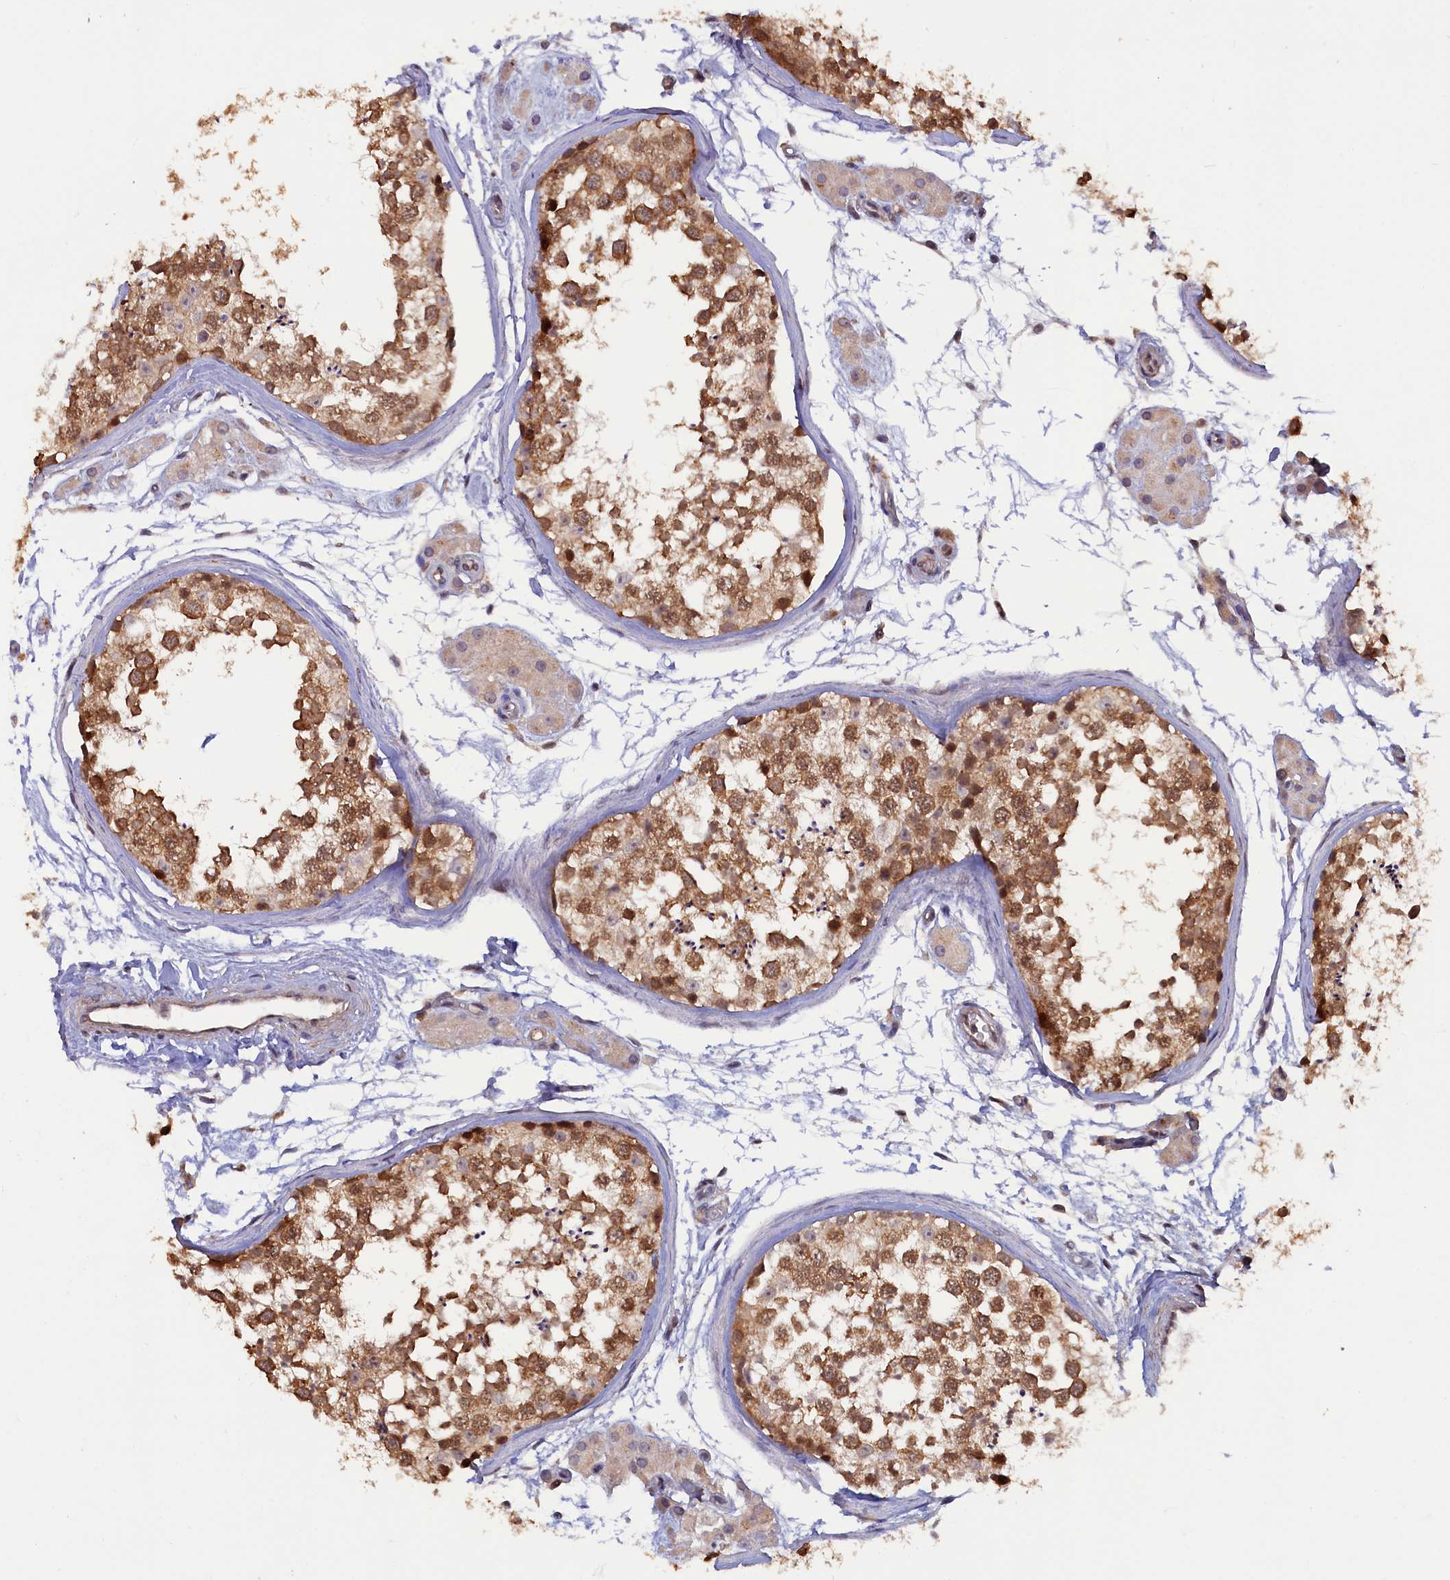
{"staining": {"intensity": "moderate", "quantity": ">75%", "location": "cytoplasmic/membranous,nuclear"}, "tissue": "testis", "cell_type": "Cells in seminiferous ducts", "image_type": "normal", "snomed": [{"axis": "morphology", "description": "Normal tissue, NOS"}, {"axis": "topography", "description": "Testis"}], "caption": "Immunohistochemical staining of normal testis shows moderate cytoplasmic/membranous,nuclear protein positivity in about >75% of cells in seminiferous ducts.", "gene": "JPT2", "patient": {"sex": "male", "age": 56}}